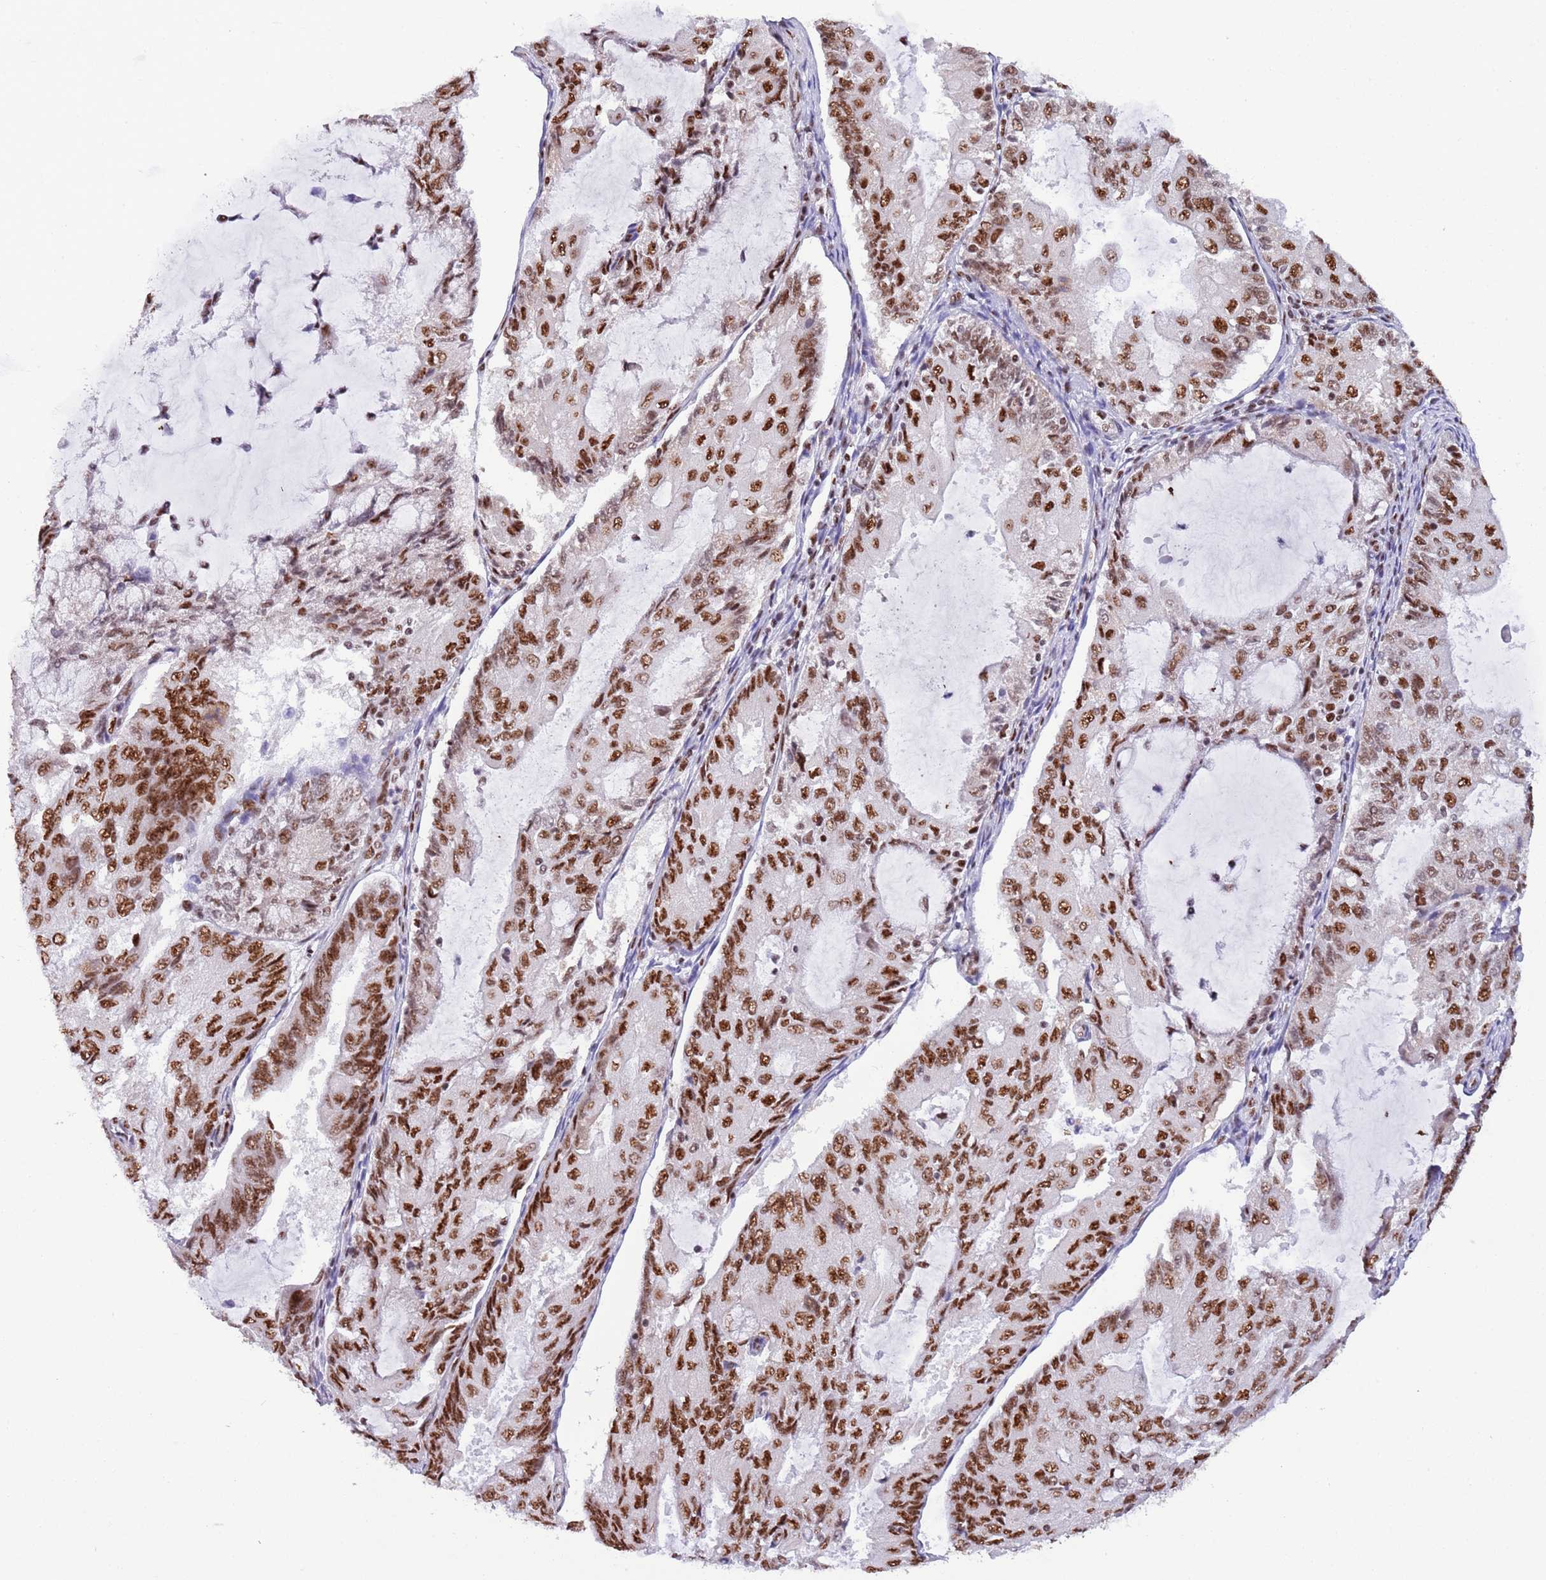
{"staining": {"intensity": "strong", "quantity": ">75%", "location": "nuclear"}, "tissue": "endometrial cancer", "cell_type": "Tumor cells", "image_type": "cancer", "snomed": [{"axis": "morphology", "description": "Adenocarcinoma, NOS"}, {"axis": "topography", "description": "Endometrium"}], "caption": "There is high levels of strong nuclear expression in tumor cells of endometrial cancer (adenocarcinoma), as demonstrated by immunohistochemical staining (brown color).", "gene": "SF3A2", "patient": {"sex": "female", "age": 81}}